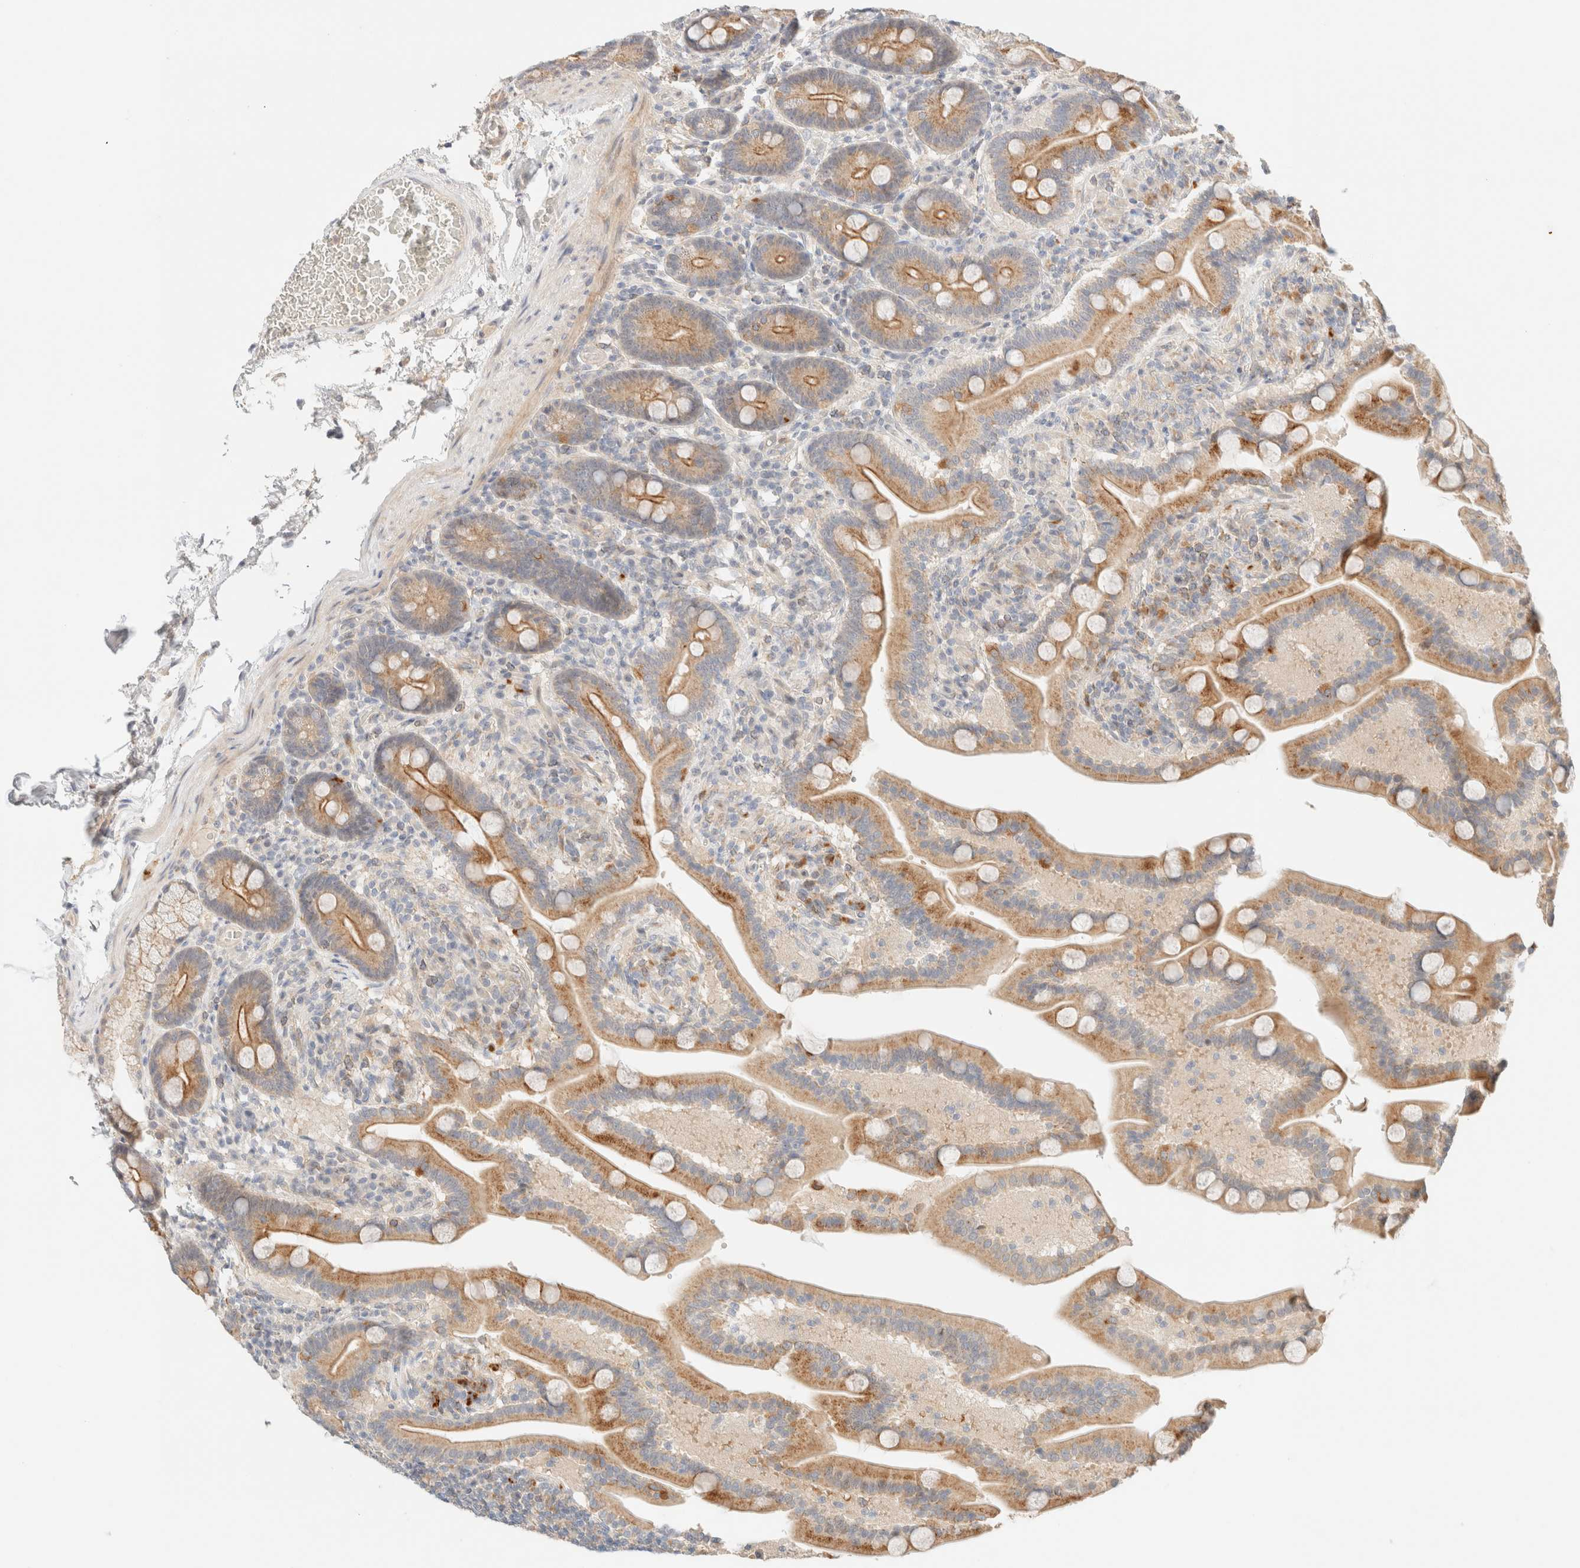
{"staining": {"intensity": "moderate", "quantity": ">75%", "location": "cytoplasmic/membranous"}, "tissue": "duodenum", "cell_type": "Glandular cells", "image_type": "normal", "snomed": [{"axis": "morphology", "description": "Normal tissue, NOS"}, {"axis": "topography", "description": "Duodenum"}], "caption": "IHC histopathology image of benign duodenum stained for a protein (brown), which exhibits medium levels of moderate cytoplasmic/membranous positivity in approximately >75% of glandular cells.", "gene": "SGSM2", "patient": {"sex": "male", "age": 54}}